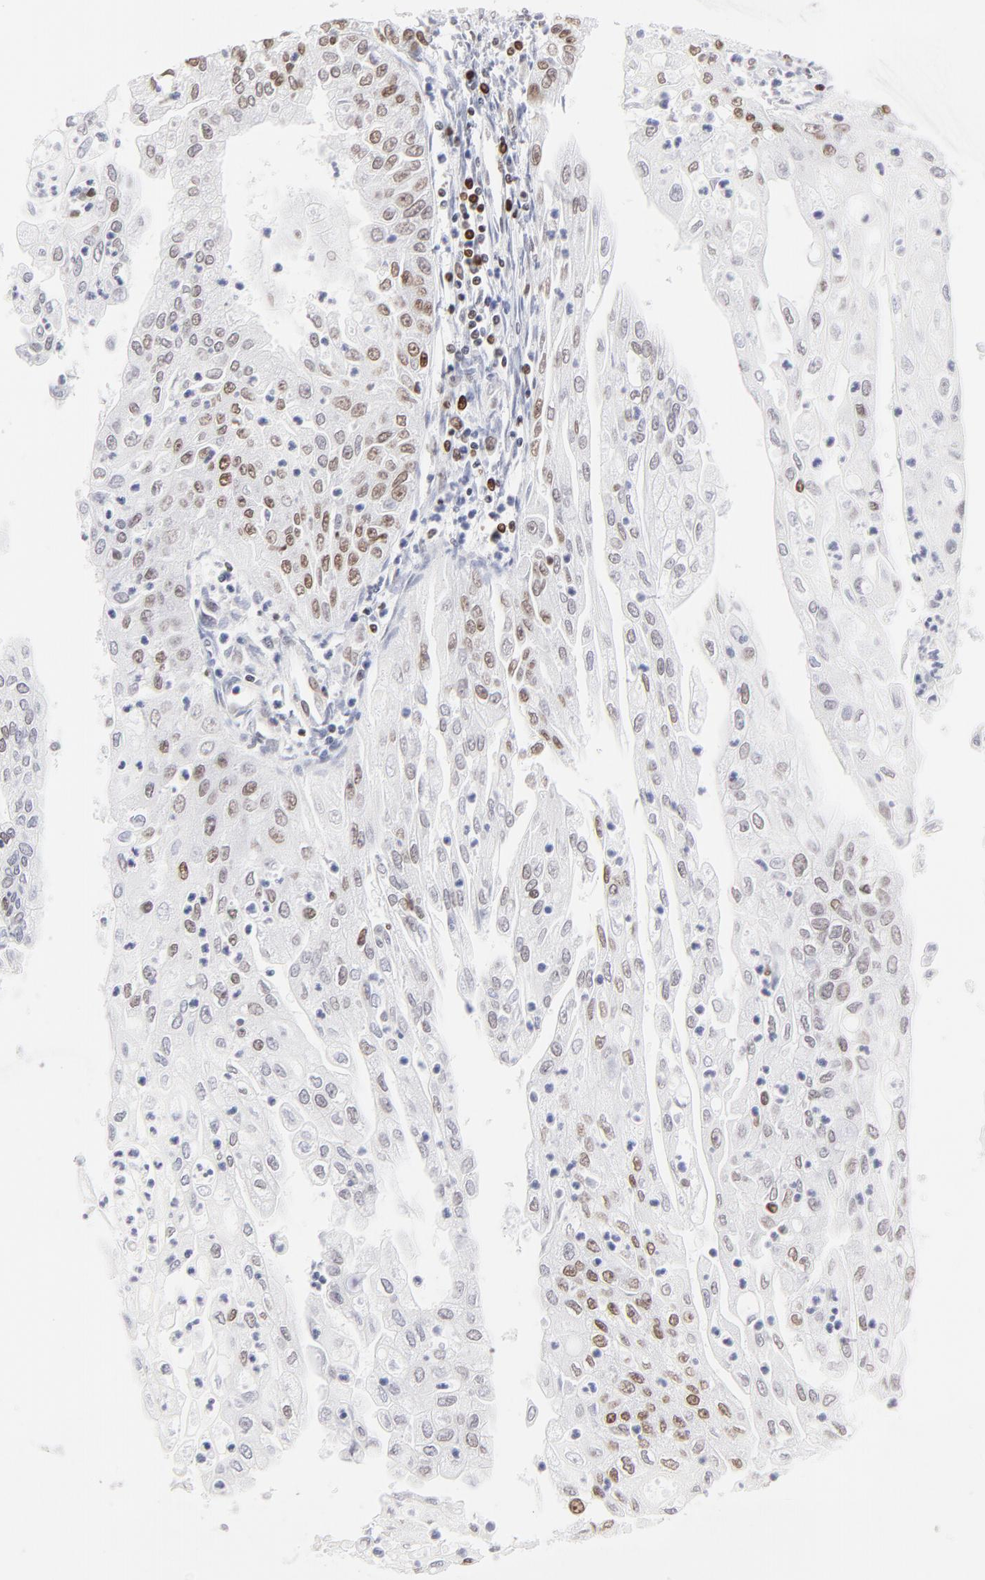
{"staining": {"intensity": "moderate", "quantity": "25%-75%", "location": "nuclear"}, "tissue": "endometrial cancer", "cell_type": "Tumor cells", "image_type": "cancer", "snomed": [{"axis": "morphology", "description": "Adenocarcinoma, NOS"}, {"axis": "topography", "description": "Endometrium"}], "caption": "Tumor cells reveal medium levels of moderate nuclear positivity in approximately 25%-75% of cells in endometrial cancer (adenocarcinoma).", "gene": "PARP1", "patient": {"sex": "female", "age": 75}}